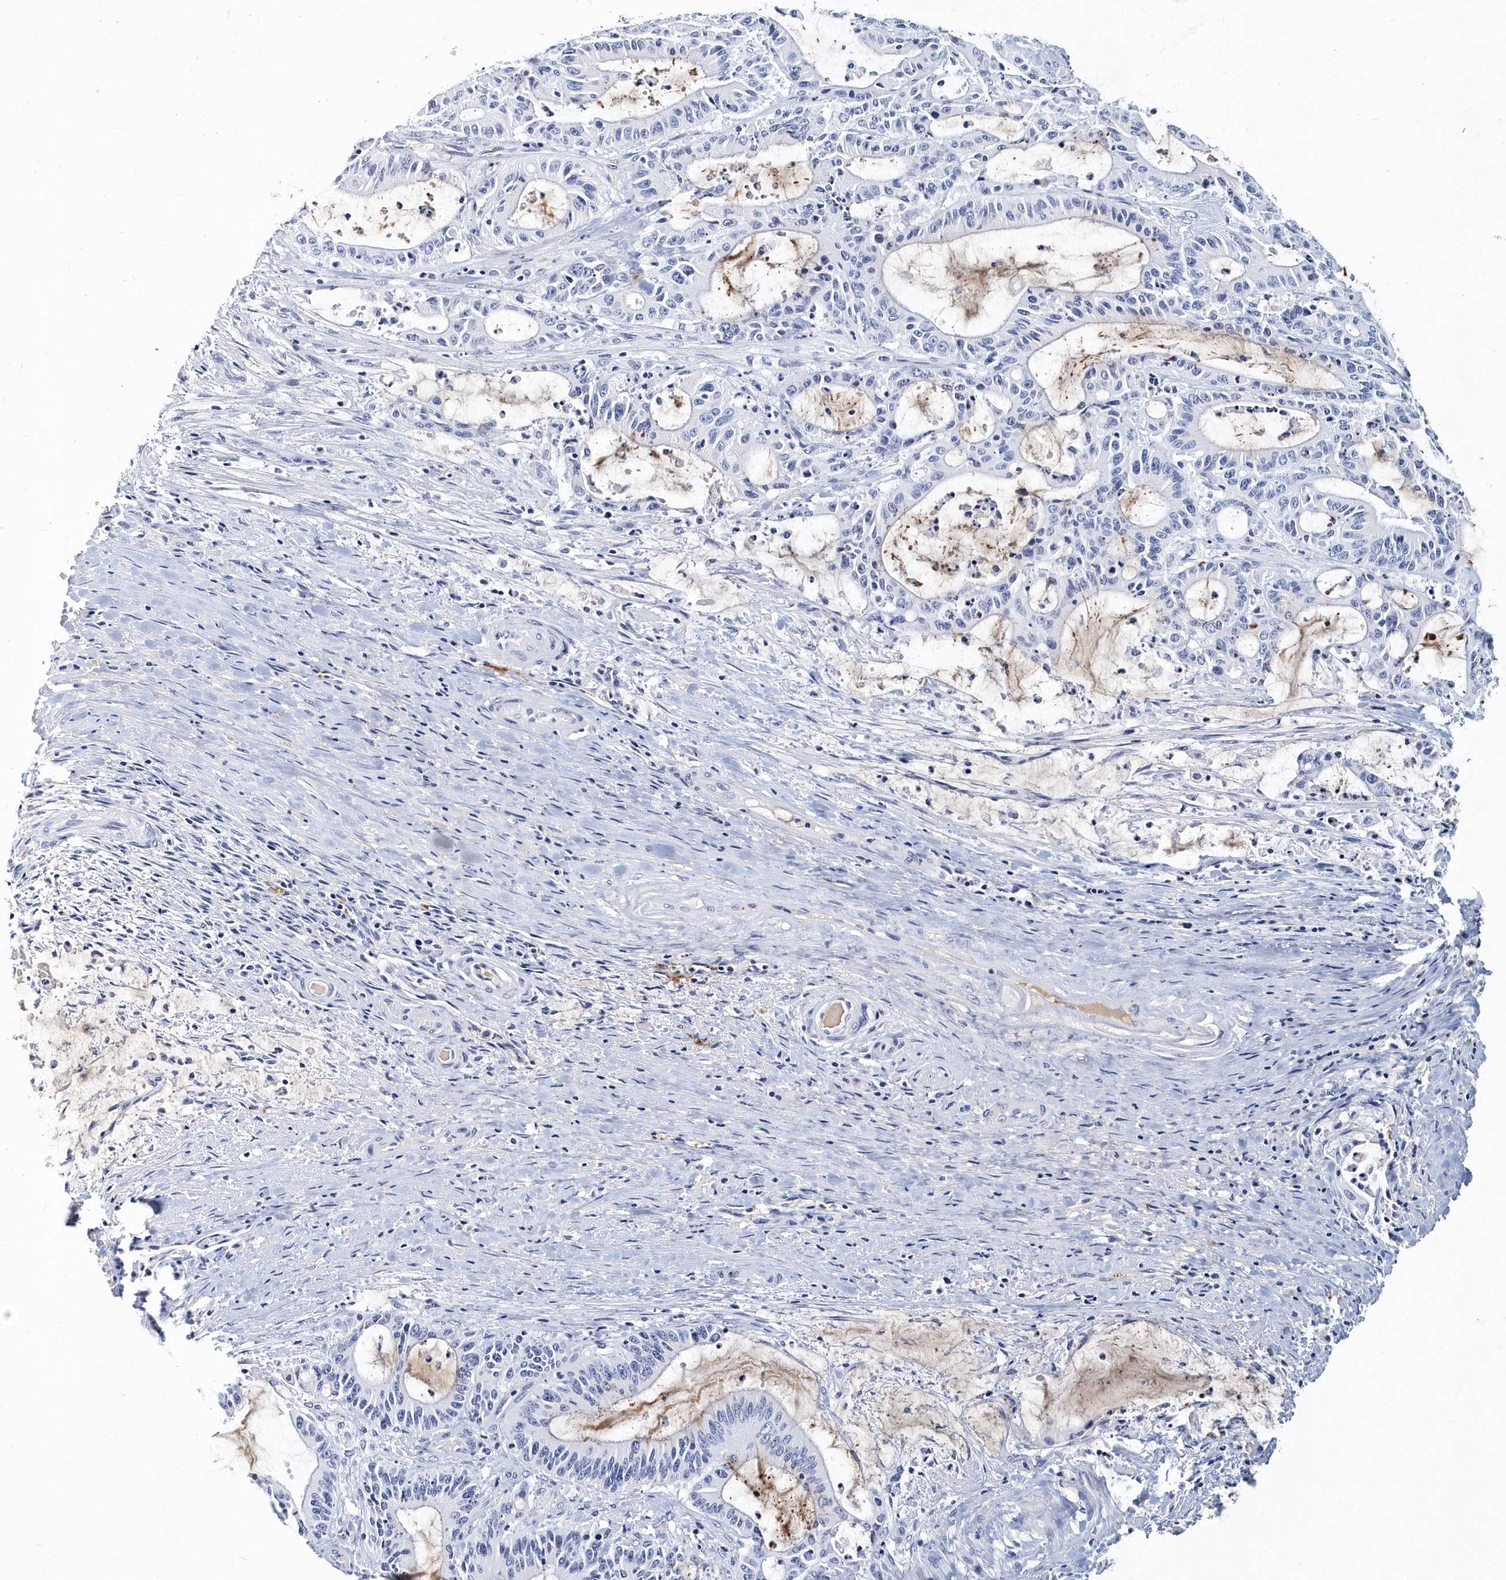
{"staining": {"intensity": "negative", "quantity": "none", "location": "none"}, "tissue": "liver cancer", "cell_type": "Tumor cells", "image_type": "cancer", "snomed": [{"axis": "morphology", "description": "Normal tissue, NOS"}, {"axis": "morphology", "description": "Cholangiocarcinoma"}, {"axis": "topography", "description": "Liver"}, {"axis": "topography", "description": "Peripheral nerve tissue"}], "caption": "Tumor cells show no significant expression in liver cholangiocarcinoma. The staining is performed using DAB brown chromogen with nuclei counter-stained in using hematoxylin.", "gene": "ITGA2B", "patient": {"sex": "female", "age": 73}}